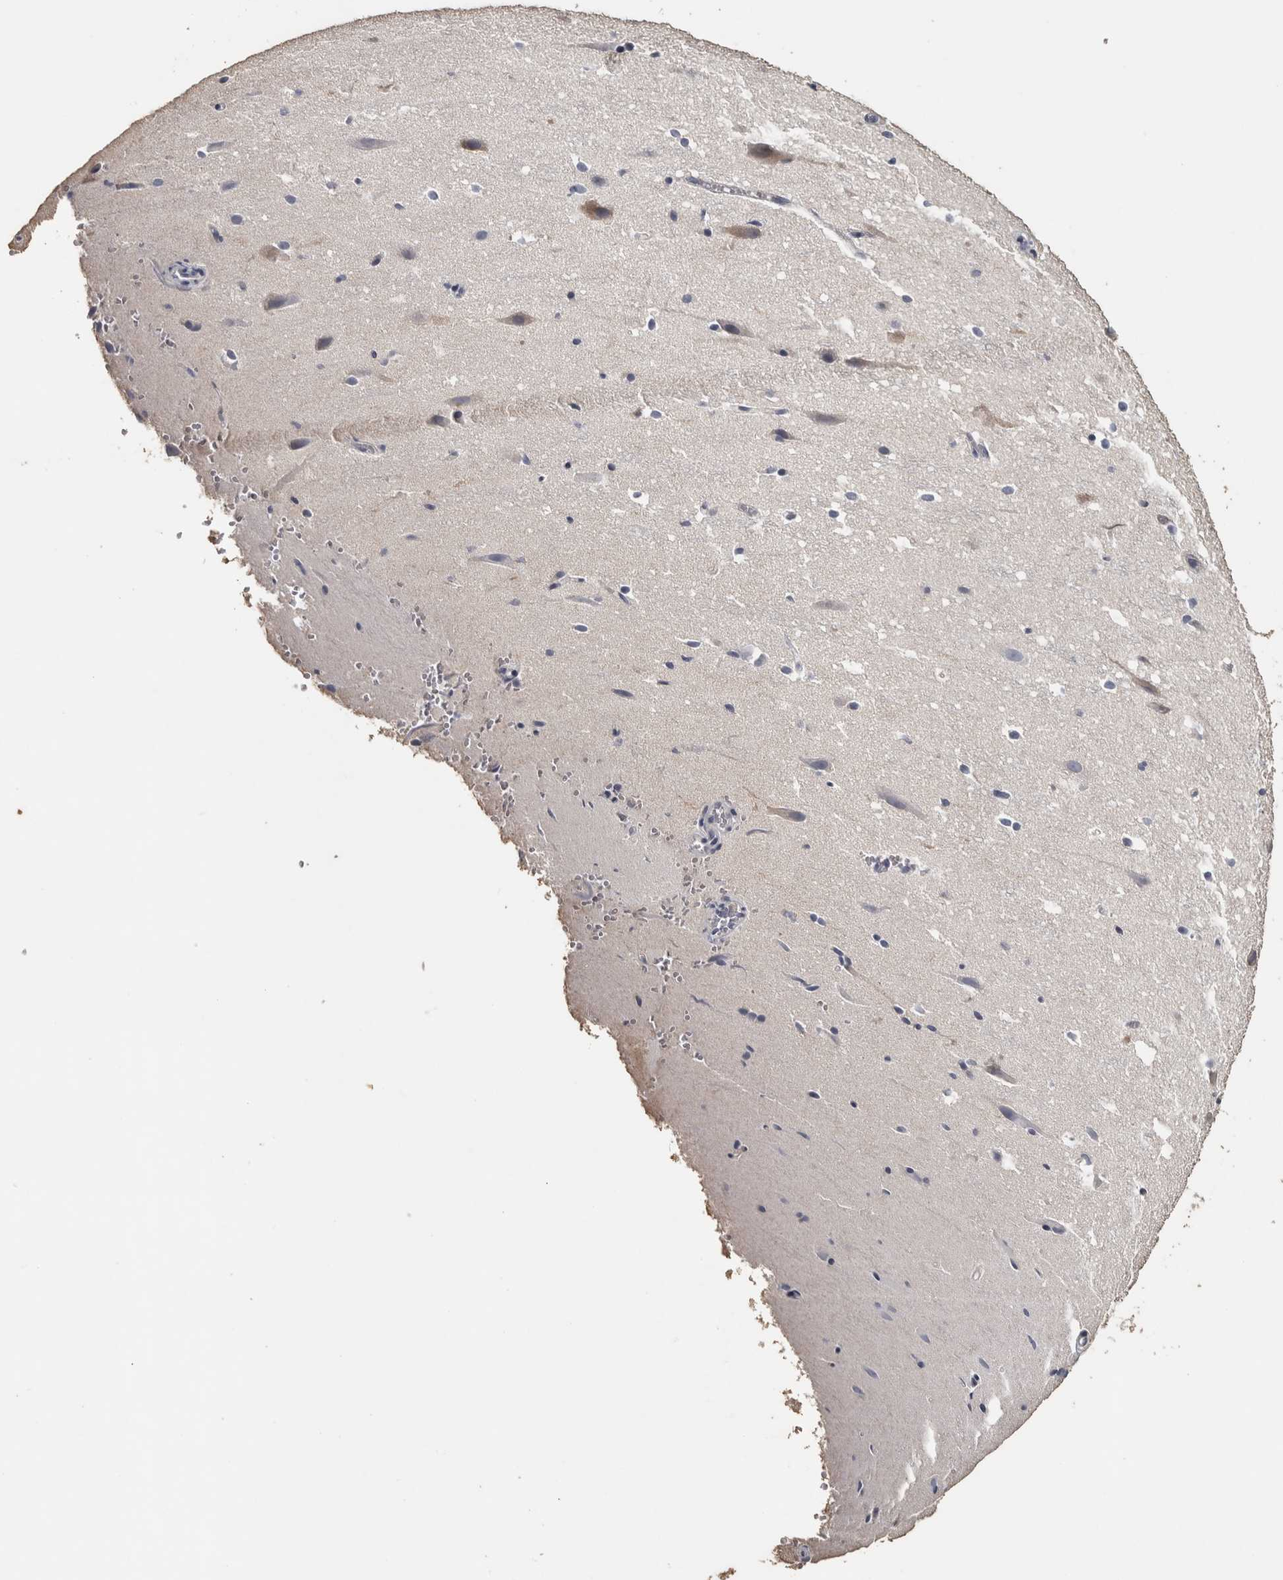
{"staining": {"intensity": "negative", "quantity": "none", "location": "none"}, "tissue": "cerebral cortex", "cell_type": "Endothelial cells", "image_type": "normal", "snomed": [{"axis": "morphology", "description": "Normal tissue, NOS"}, {"axis": "morphology", "description": "Developmental malformation"}, {"axis": "topography", "description": "Cerebral cortex"}], "caption": "DAB immunohistochemical staining of benign human cerebral cortex displays no significant expression in endothelial cells. (DAB IHC visualized using brightfield microscopy, high magnification).", "gene": "NECAB1", "patient": {"sex": "female", "age": 30}}